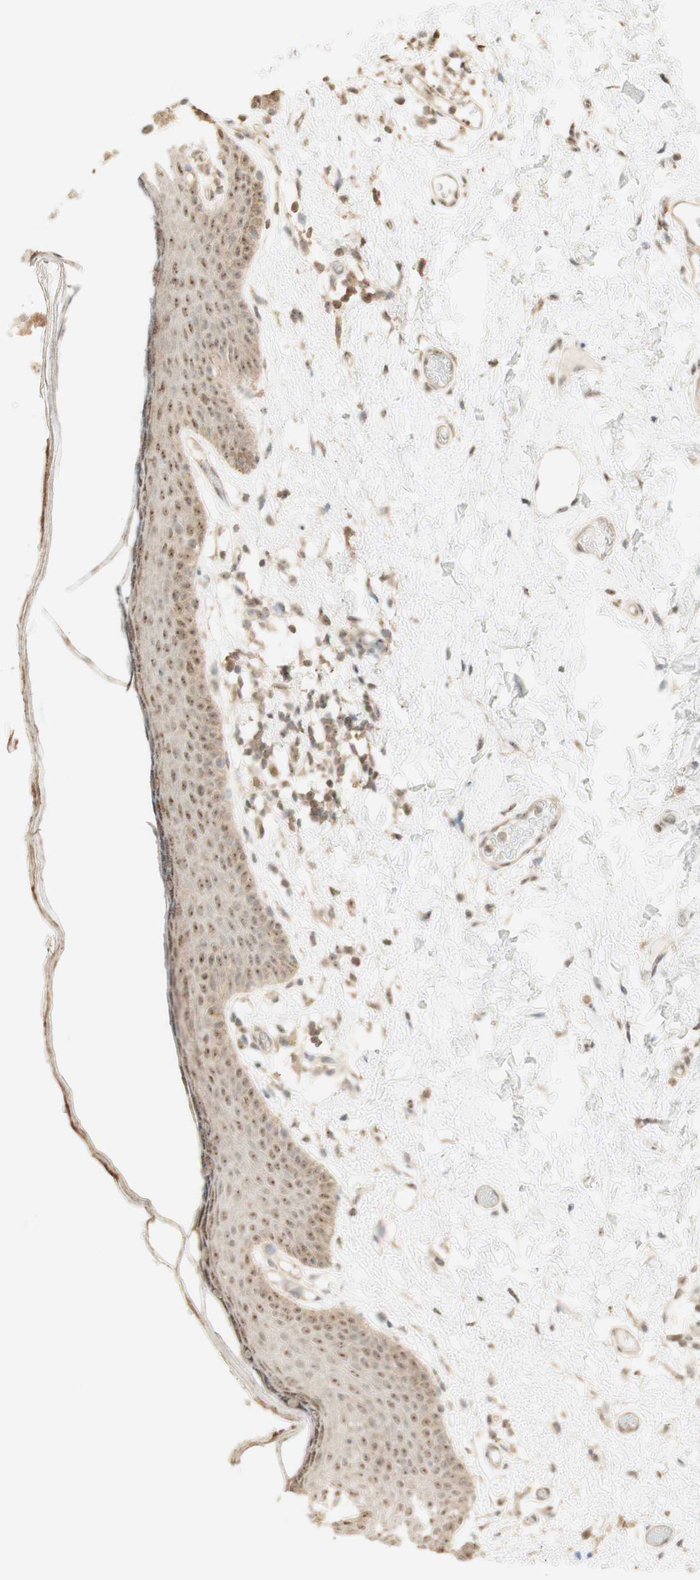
{"staining": {"intensity": "moderate", "quantity": ">75%", "location": "cytoplasmic/membranous,nuclear"}, "tissue": "skin", "cell_type": "Epidermal cells", "image_type": "normal", "snomed": [{"axis": "morphology", "description": "Normal tissue, NOS"}, {"axis": "topography", "description": "Adipose tissue"}, {"axis": "topography", "description": "Vascular tissue"}, {"axis": "topography", "description": "Anal"}, {"axis": "topography", "description": "Peripheral nerve tissue"}], "caption": "High-power microscopy captured an IHC image of unremarkable skin, revealing moderate cytoplasmic/membranous,nuclear staining in about >75% of epidermal cells. The protein of interest is shown in brown color, while the nuclei are stained blue.", "gene": "SPINT2", "patient": {"sex": "female", "age": 54}}